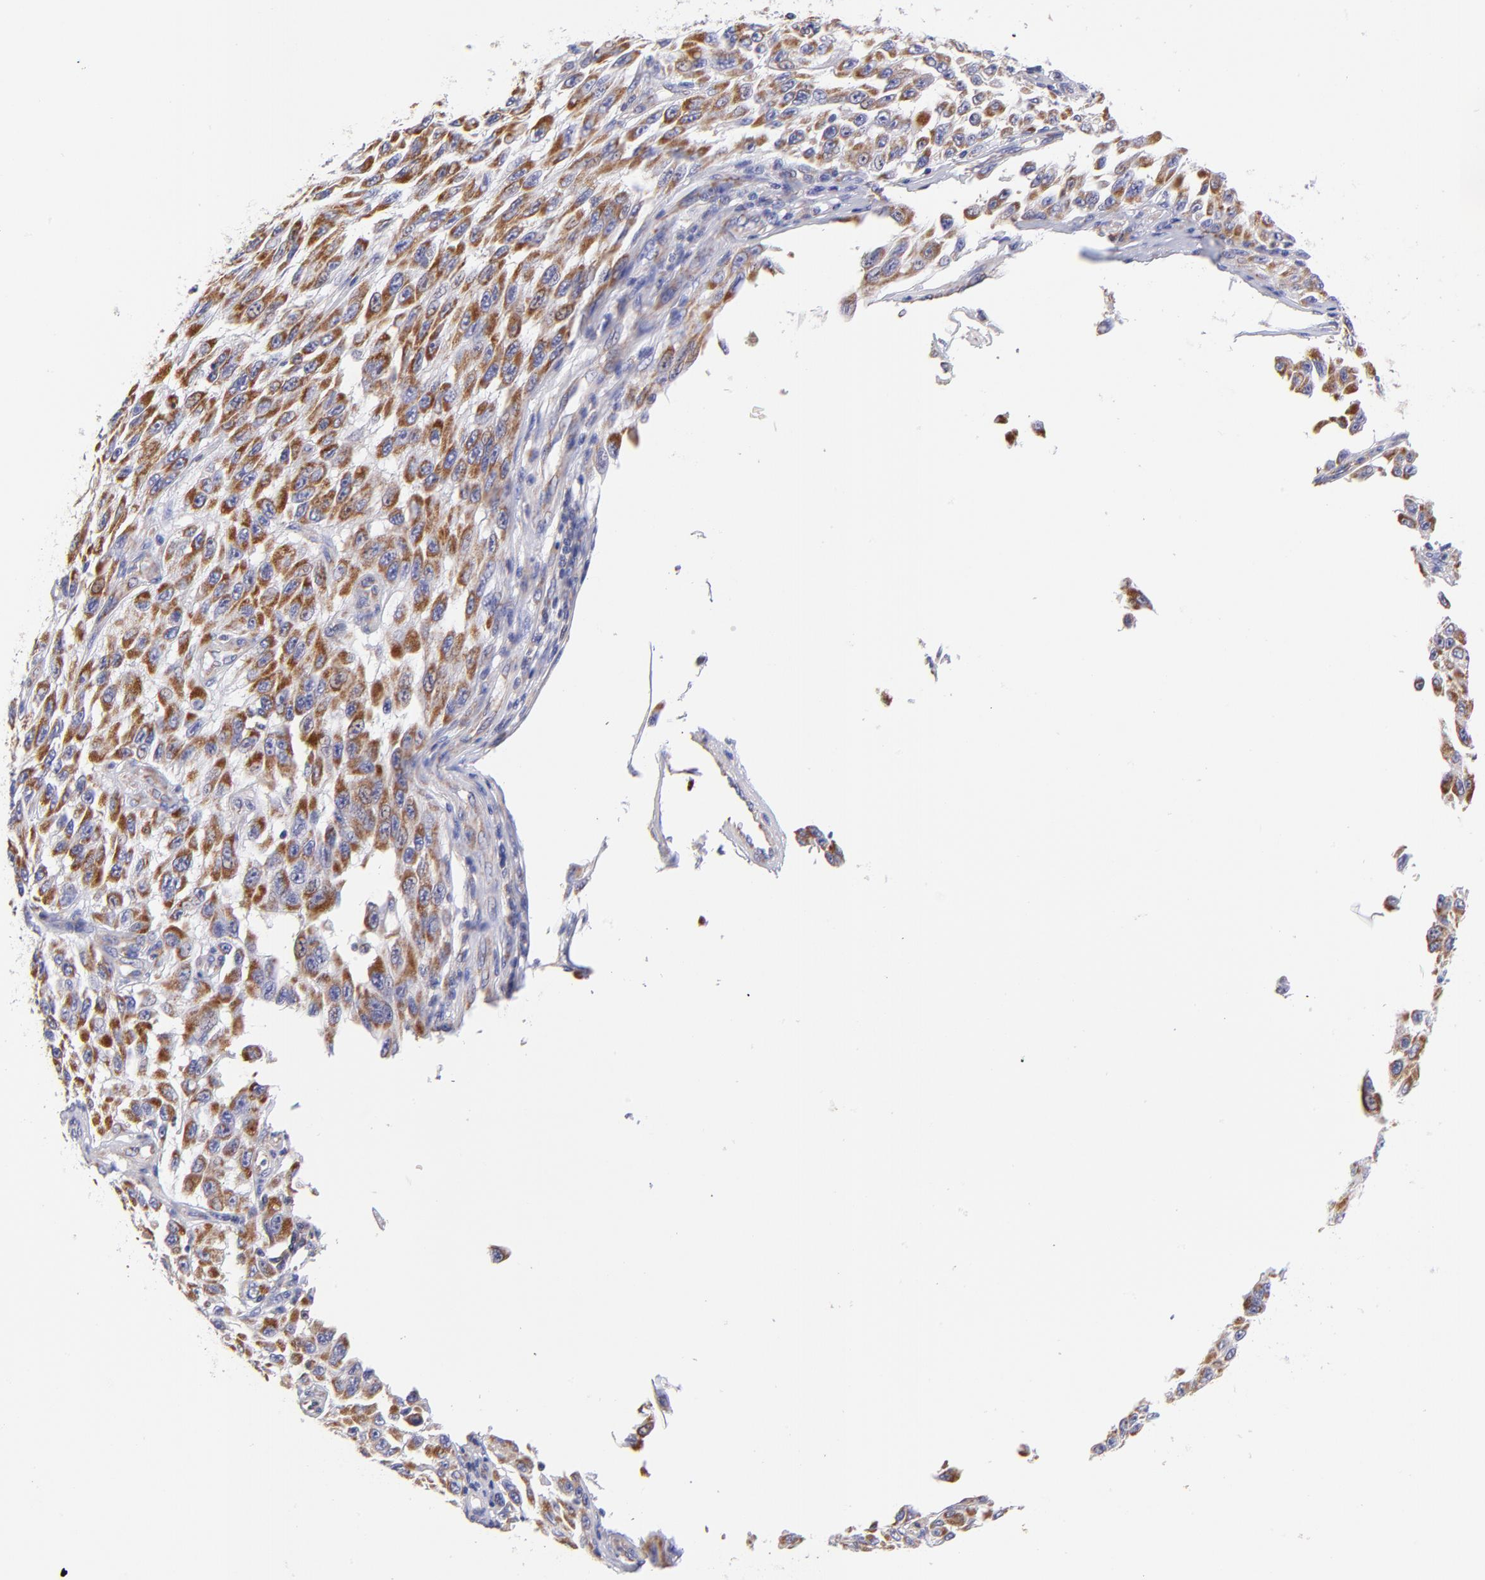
{"staining": {"intensity": "moderate", "quantity": "25%-75%", "location": "cytoplasmic/membranous"}, "tissue": "melanoma", "cell_type": "Tumor cells", "image_type": "cancer", "snomed": [{"axis": "morphology", "description": "Malignant melanoma, NOS"}, {"axis": "topography", "description": "Skin"}], "caption": "About 25%-75% of tumor cells in melanoma reveal moderate cytoplasmic/membranous protein expression as visualized by brown immunohistochemical staining.", "gene": "NDUFB7", "patient": {"sex": "male", "age": 30}}